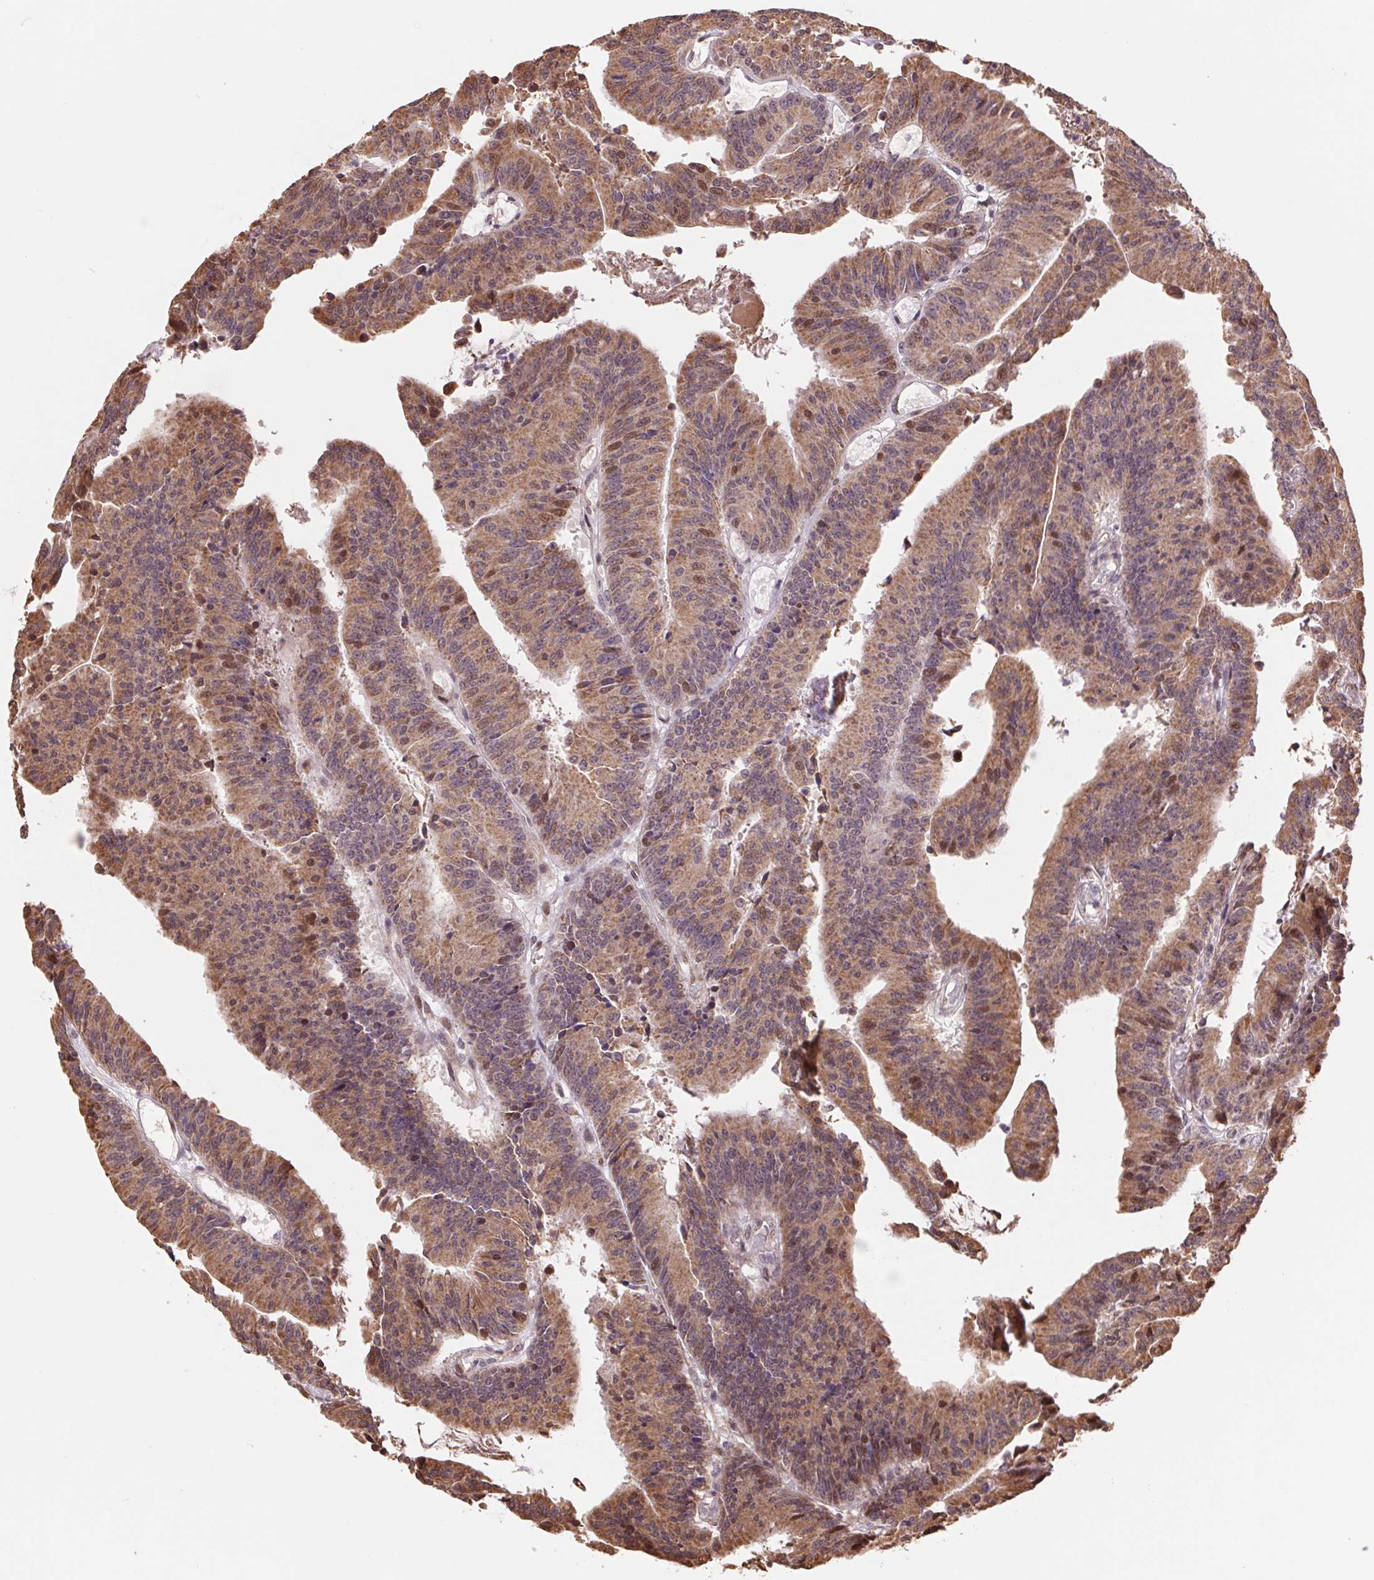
{"staining": {"intensity": "moderate", "quantity": ">75%", "location": "cytoplasmic/membranous"}, "tissue": "colorectal cancer", "cell_type": "Tumor cells", "image_type": "cancer", "snomed": [{"axis": "morphology", "description": "Adenocarcinoma, NOS"}, {"axis": "topography", "description": "Colon"}], "caption": "The histopathology image reveals a brown stain indicating the presence of a protein in the cytoplasmic/membranous of tumor cells in colorectal cancer.", "gene": "PDHA1", "patient": {"sex": "female", "age": 78}}